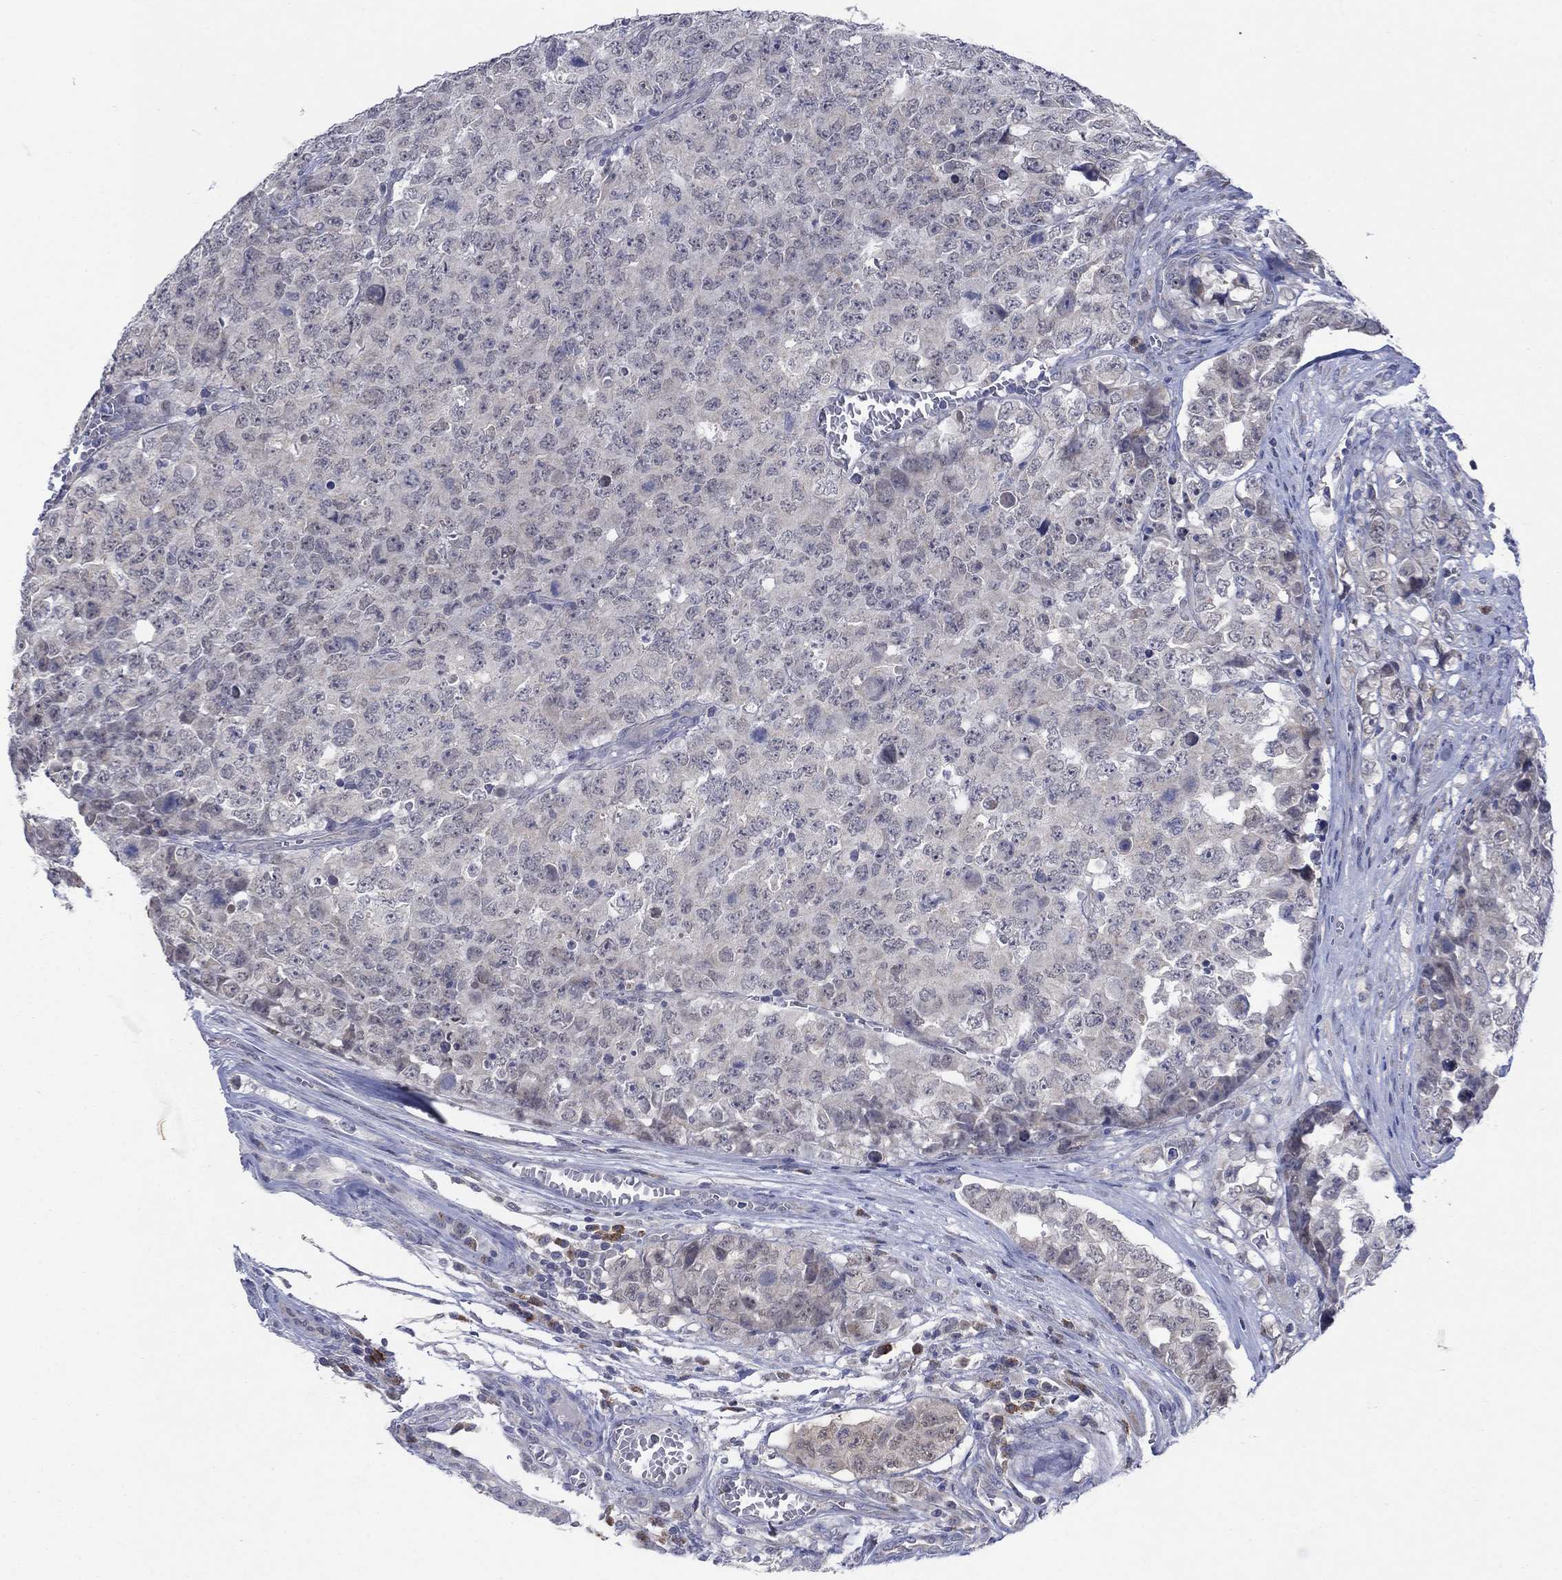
{"staining": {"intensity": "negative", "quantity": "none", "location": "none"}, "tissue": "testis cancer", "cell_type": "Tumor cells", "image_type": "cancer", "snomed": [{"axis": "morphology", "description": "Carcinoma, Embryonal, NOS"}, {"axis": "topography", "description": "Testis"}], "caption": "There is no significant staining in tumor cells of testis embryonal carcinoma.", "gene": "SDC1", "patient": {"sex": "male", "age": 23}}